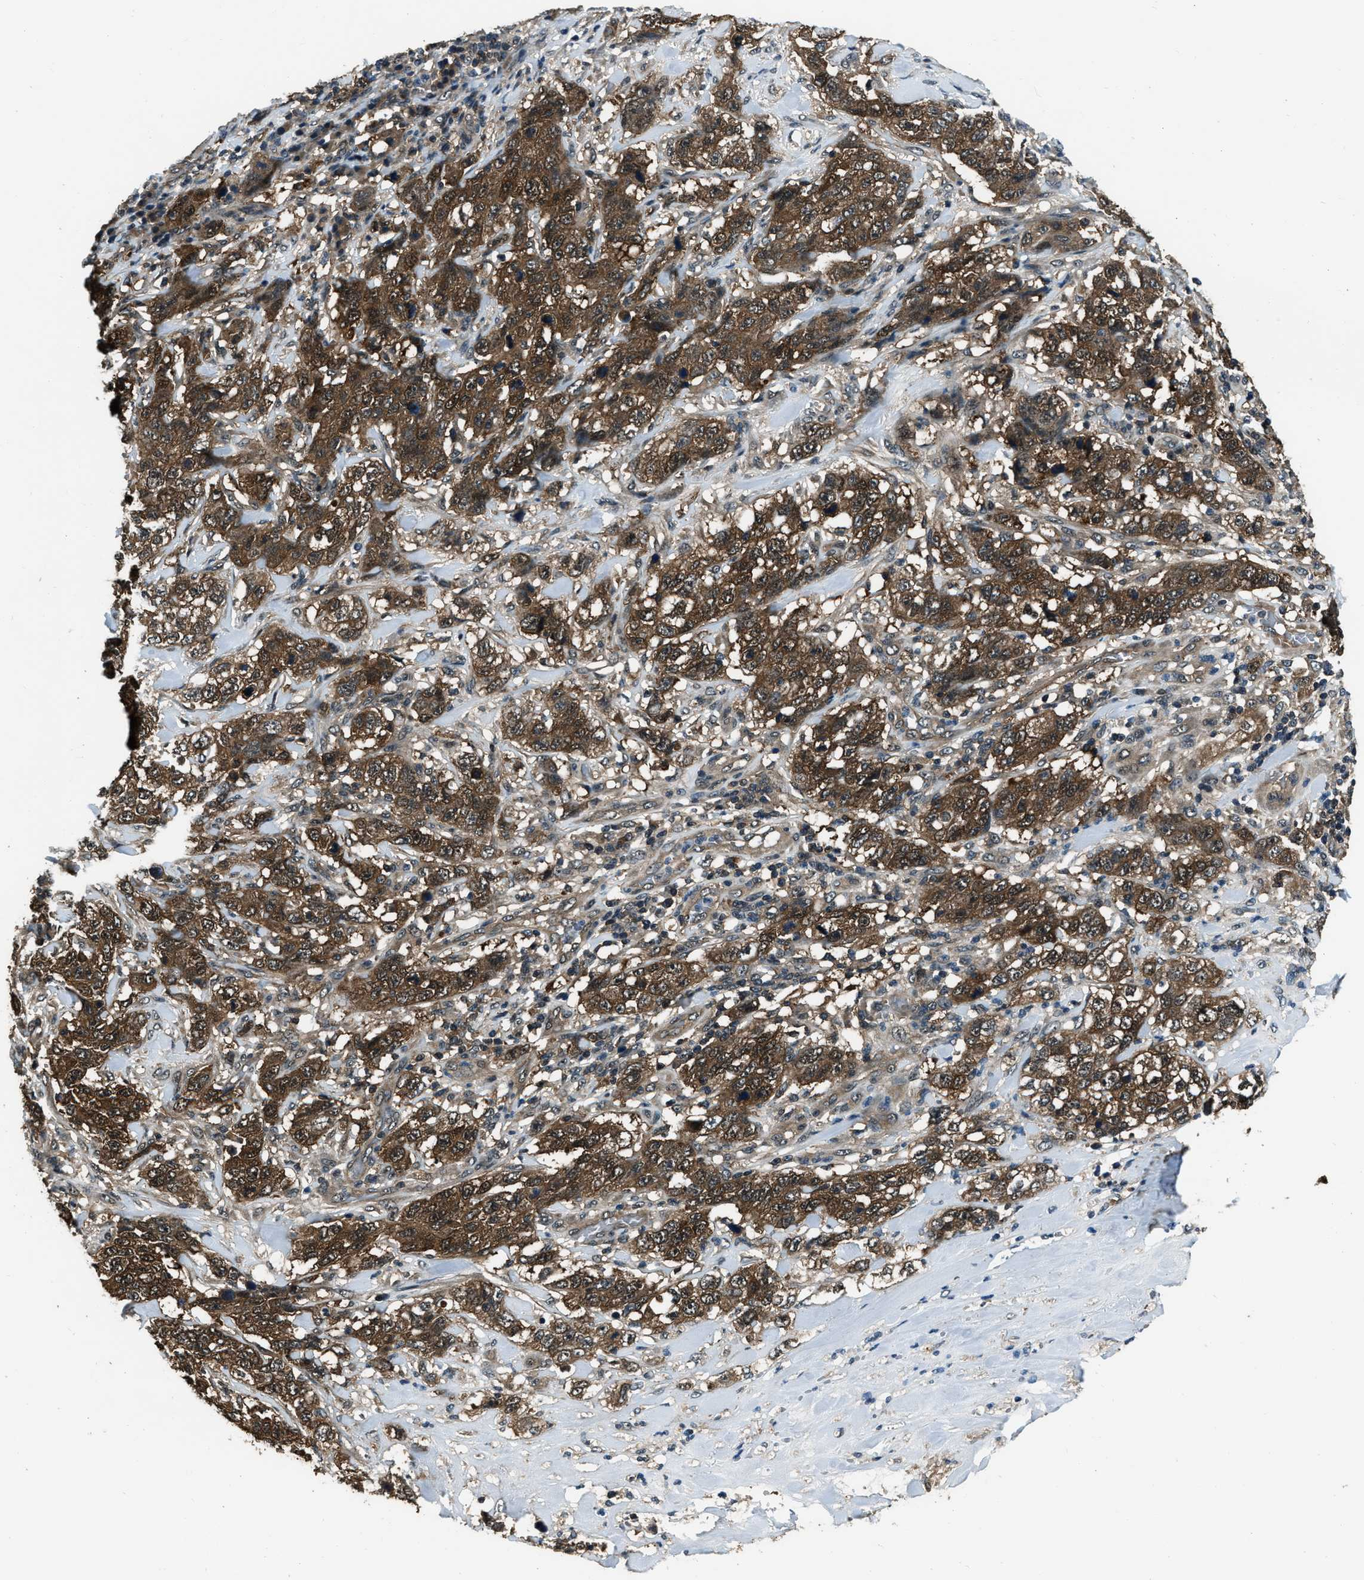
{"staining": {"intensity": "strong", "quantity": ">75%", "location": "cytoplasmic/membranous"}, "tissue": "stomach cancer", "cell_type": "Tumor cells", "image_type": "cancer", "snomed": [{"axis": "morphology", "description": "Adenocarcinoma, NOS"}, {"axis": "topography", "description": "Stomach"}], "caption": "Stomach adenocarcinoma was stained to show a protein in brown. There is high levels of strong cytoplasmic/membranous staining in about >75% of tumor cells. The staining is performed using DAB (3,3'-diaminobenzidine) brown chromogen to label protein expression. The nuclei are counter-stained blue using hematoxylin.", "gene": "NUDCD3", "patient": {"sex": "male", "age": 48}}